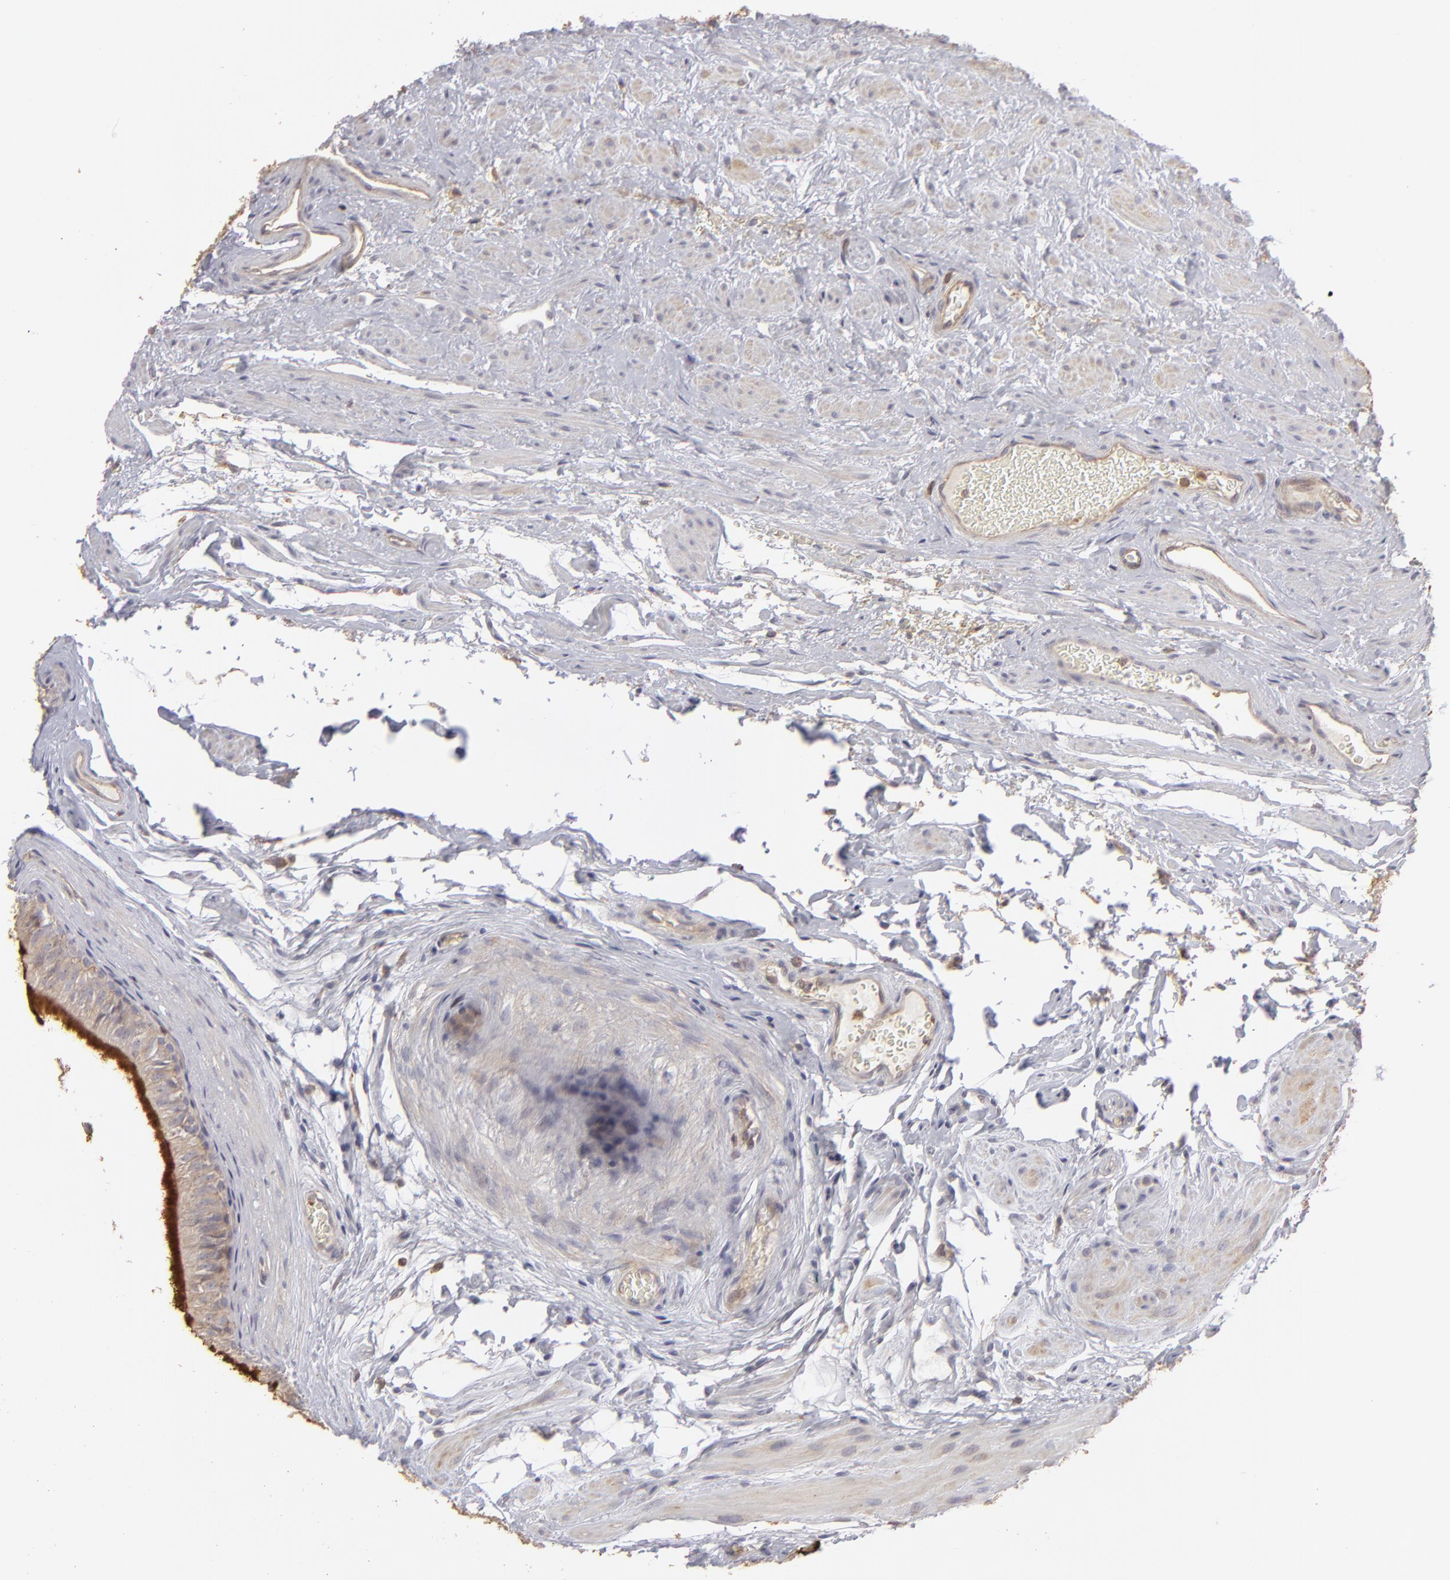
{"staining": {"intensity": "moderate", "quantity": ">75%", "location": "cytoplasmic/membranous"}, "tissue": "epididymis", "cell_type": "Glandular cells", "image_type": "normal", "snomed": [{"axis": "morphology", "description": "Normal tissue, NOS"}, {"axis": "topography", "description": "Testis"}, {"axis": "topography", "description": "Epididymis"}], "caption": "Moderate cytoplasmic/membranous positivity for a protein is identified in approximately >75% of glandular cells of unremarkable epididymis using immunohistochemistry.", "gene": "ACTB", "patient": {"sex": "male", "age": 36}}